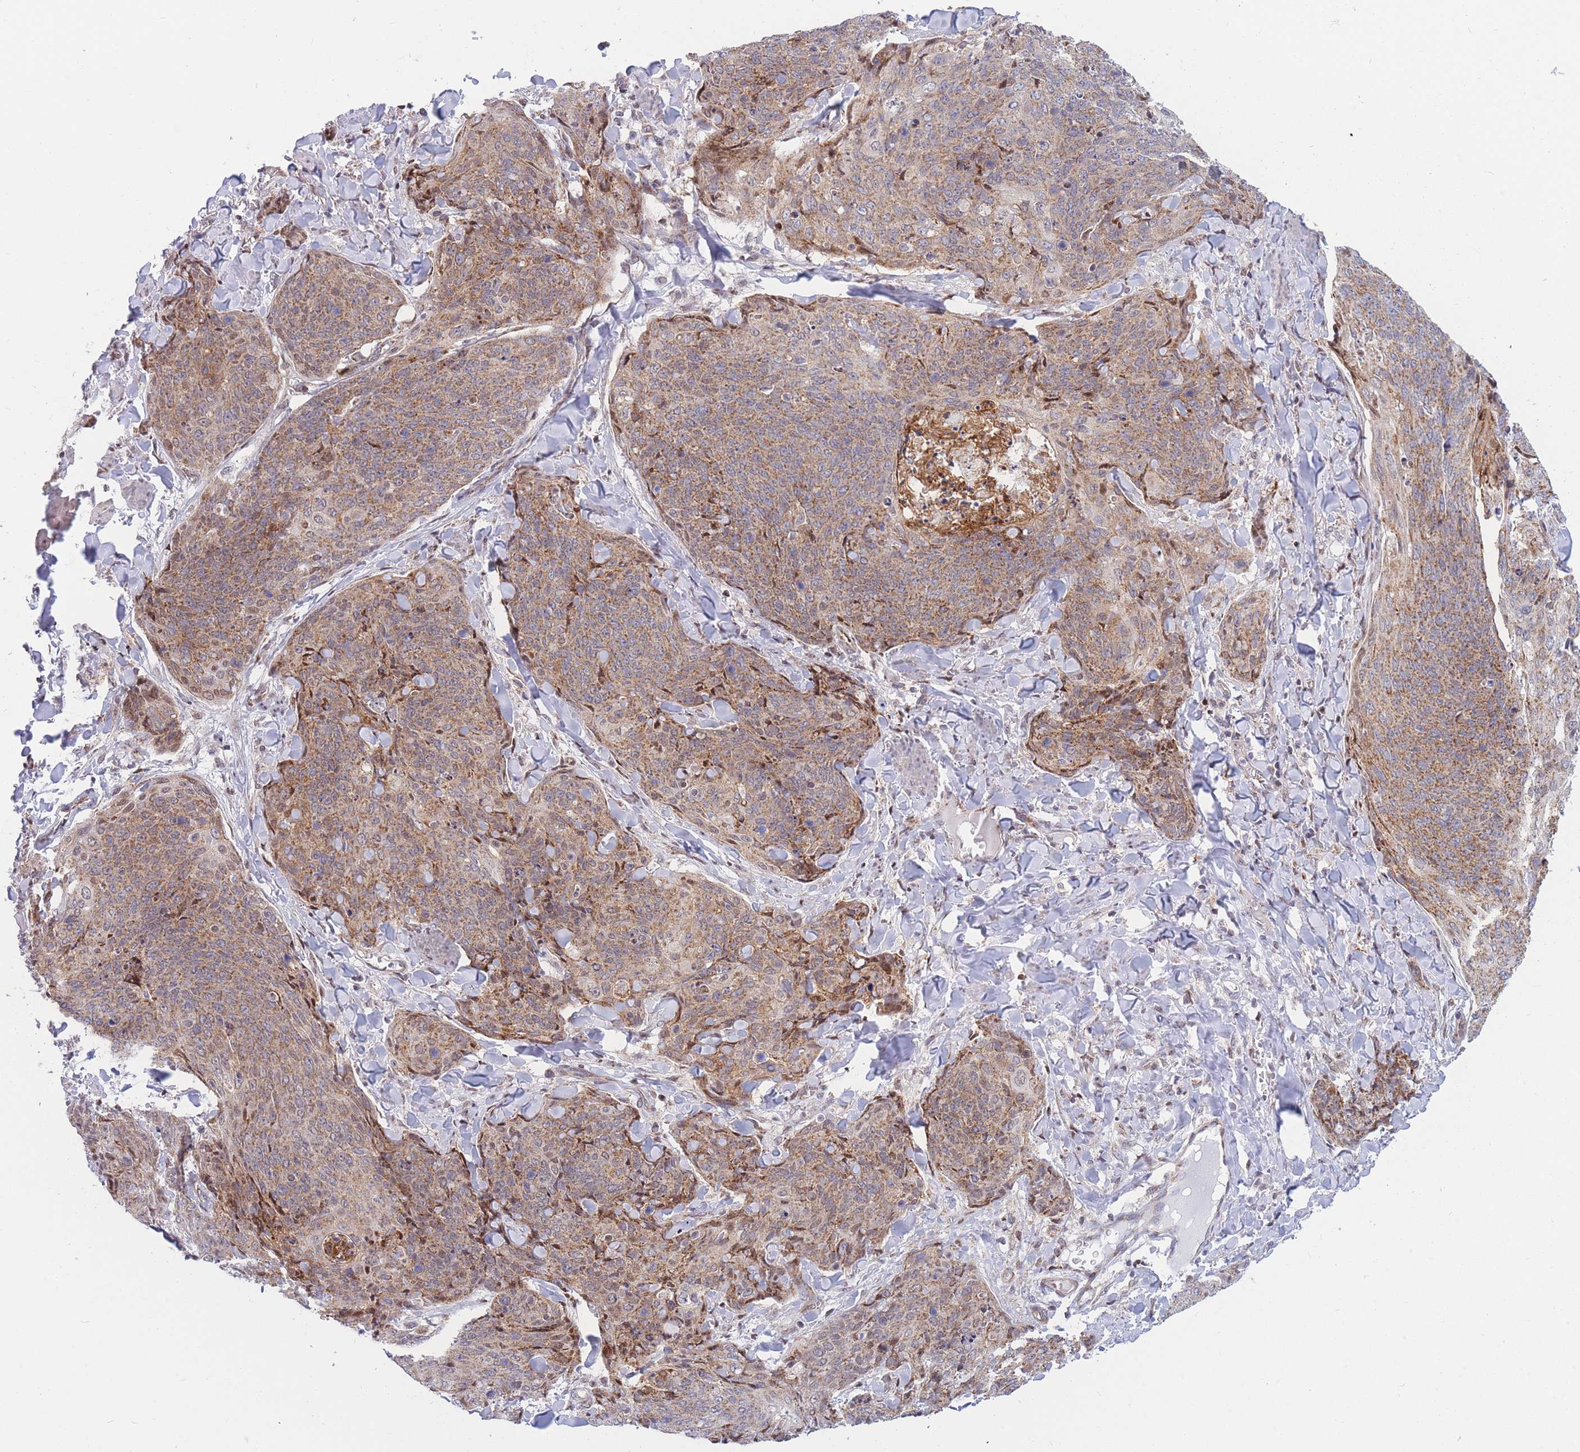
{"staining": {"intensity": "moderate", "quantity": ">75%", "location": "cytoplasmic/membranous"}, "tissue": "skin cancer", "cell_type": "Tumor cells", "image_type": "cancer", "snomed": [{"axis": "morphology", "description": "Squamous cell carcinoma, NOS"}, {"axis": "topography", "description": "Skin"}, {"axis": "topography", "description": "Vulva"}], "caption": "Immunohistochemical staining of human skin cancer demonstrates medium levels of moderate cytoplasmic/membranous protein staining in about >75% of tumor cells.", "gene": "MOB4", "patient": {"sex": "female", "age": 85}}